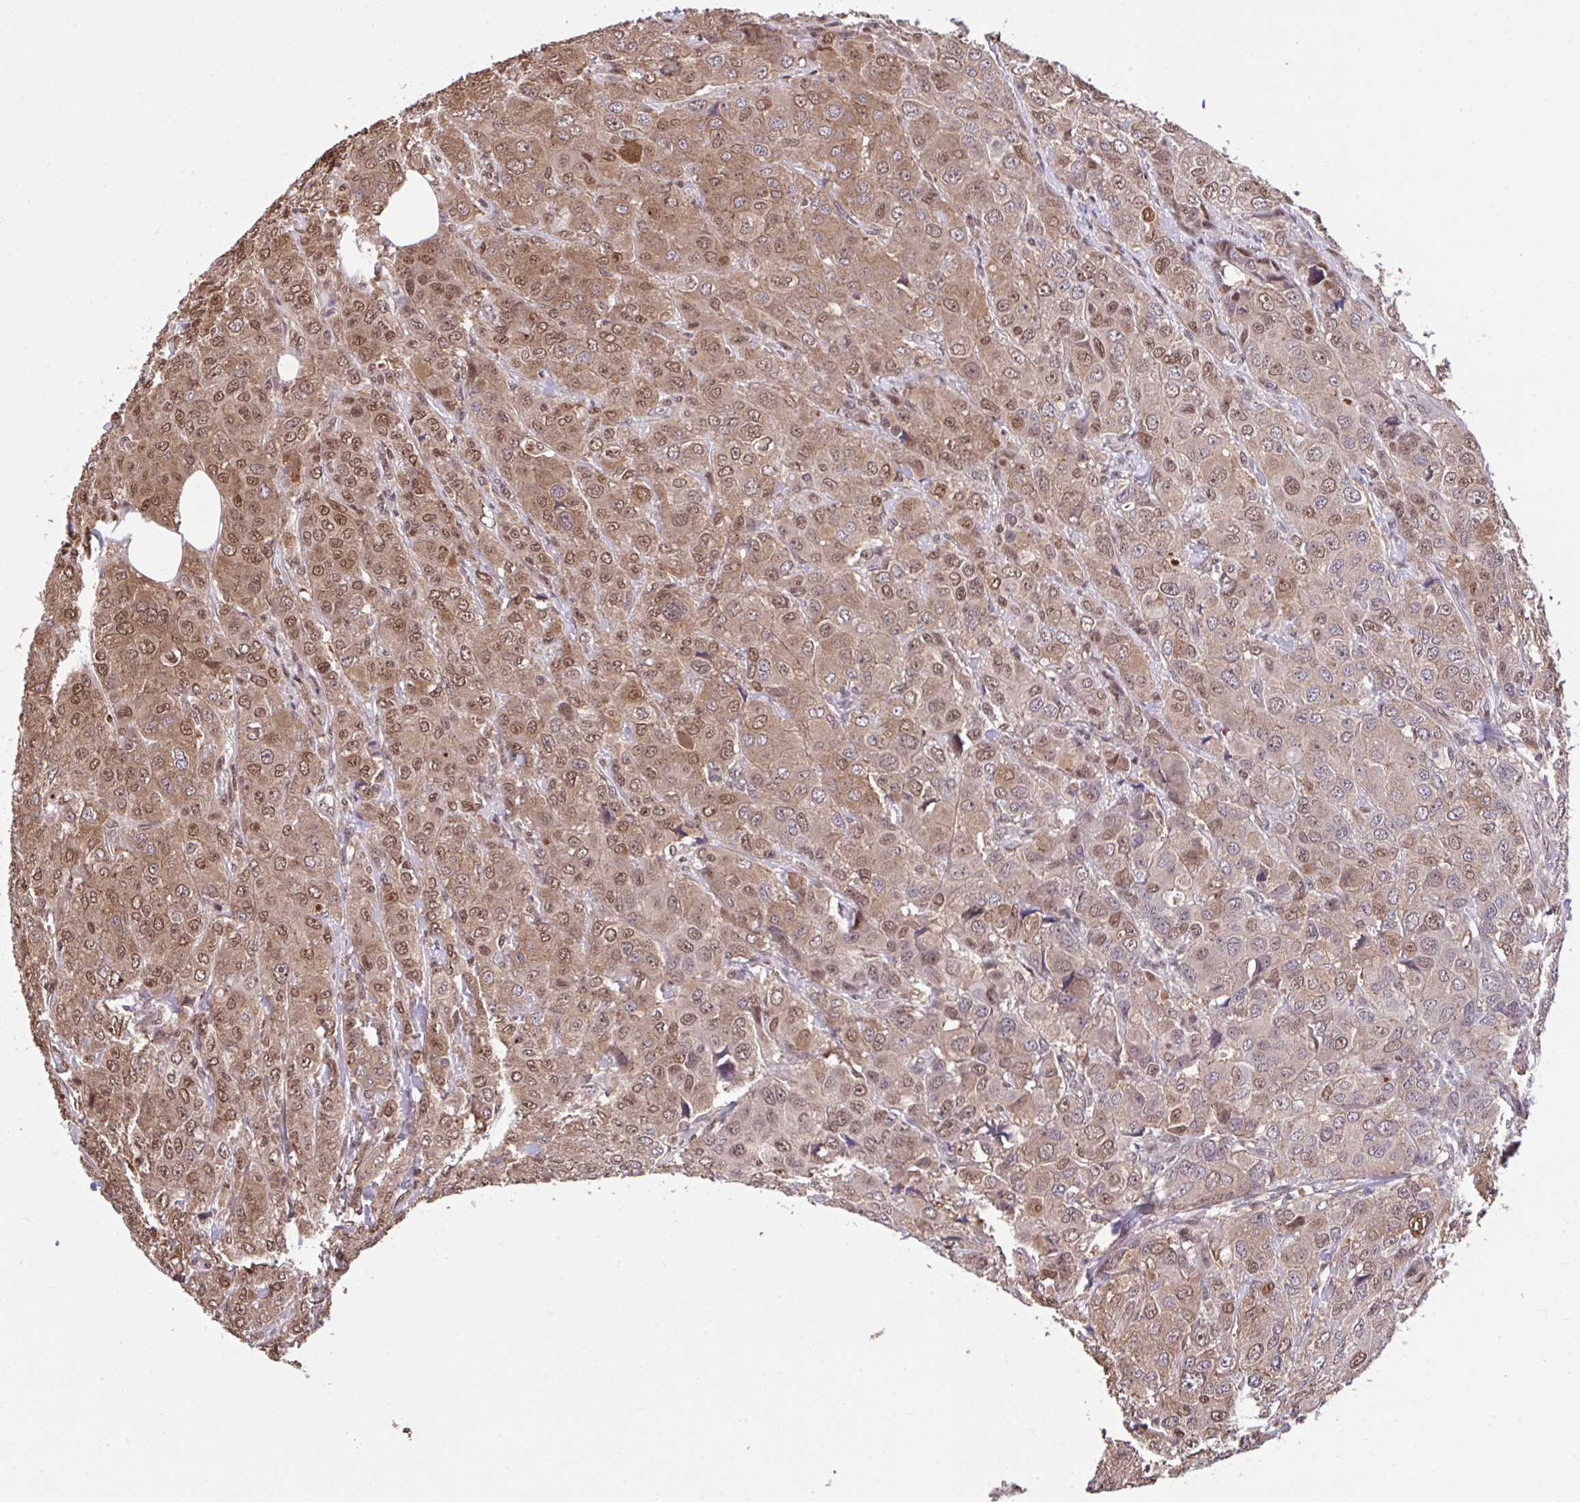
{"staining": {"intensity": "moderate", "quantity": ">75%", "location": "cytoplasmic/membranous,nuclear"}, "tissue": "breast cancer", "cell_type": "Tumor cells", "image_type": "cancer", "snomed": [{"axis": "morphology", "description": "Duct carcinoma"}, {"axis": "topography", "description": "Breast"}], "caption": "Breast infiltrating ductal carcinoma tissue demonstrates moderate cytoplasmic/membranous and nuclear expression in about >75% of tumor cells", "gene": "GLIS3", "patient": {"sex": "female", "age": 43}}